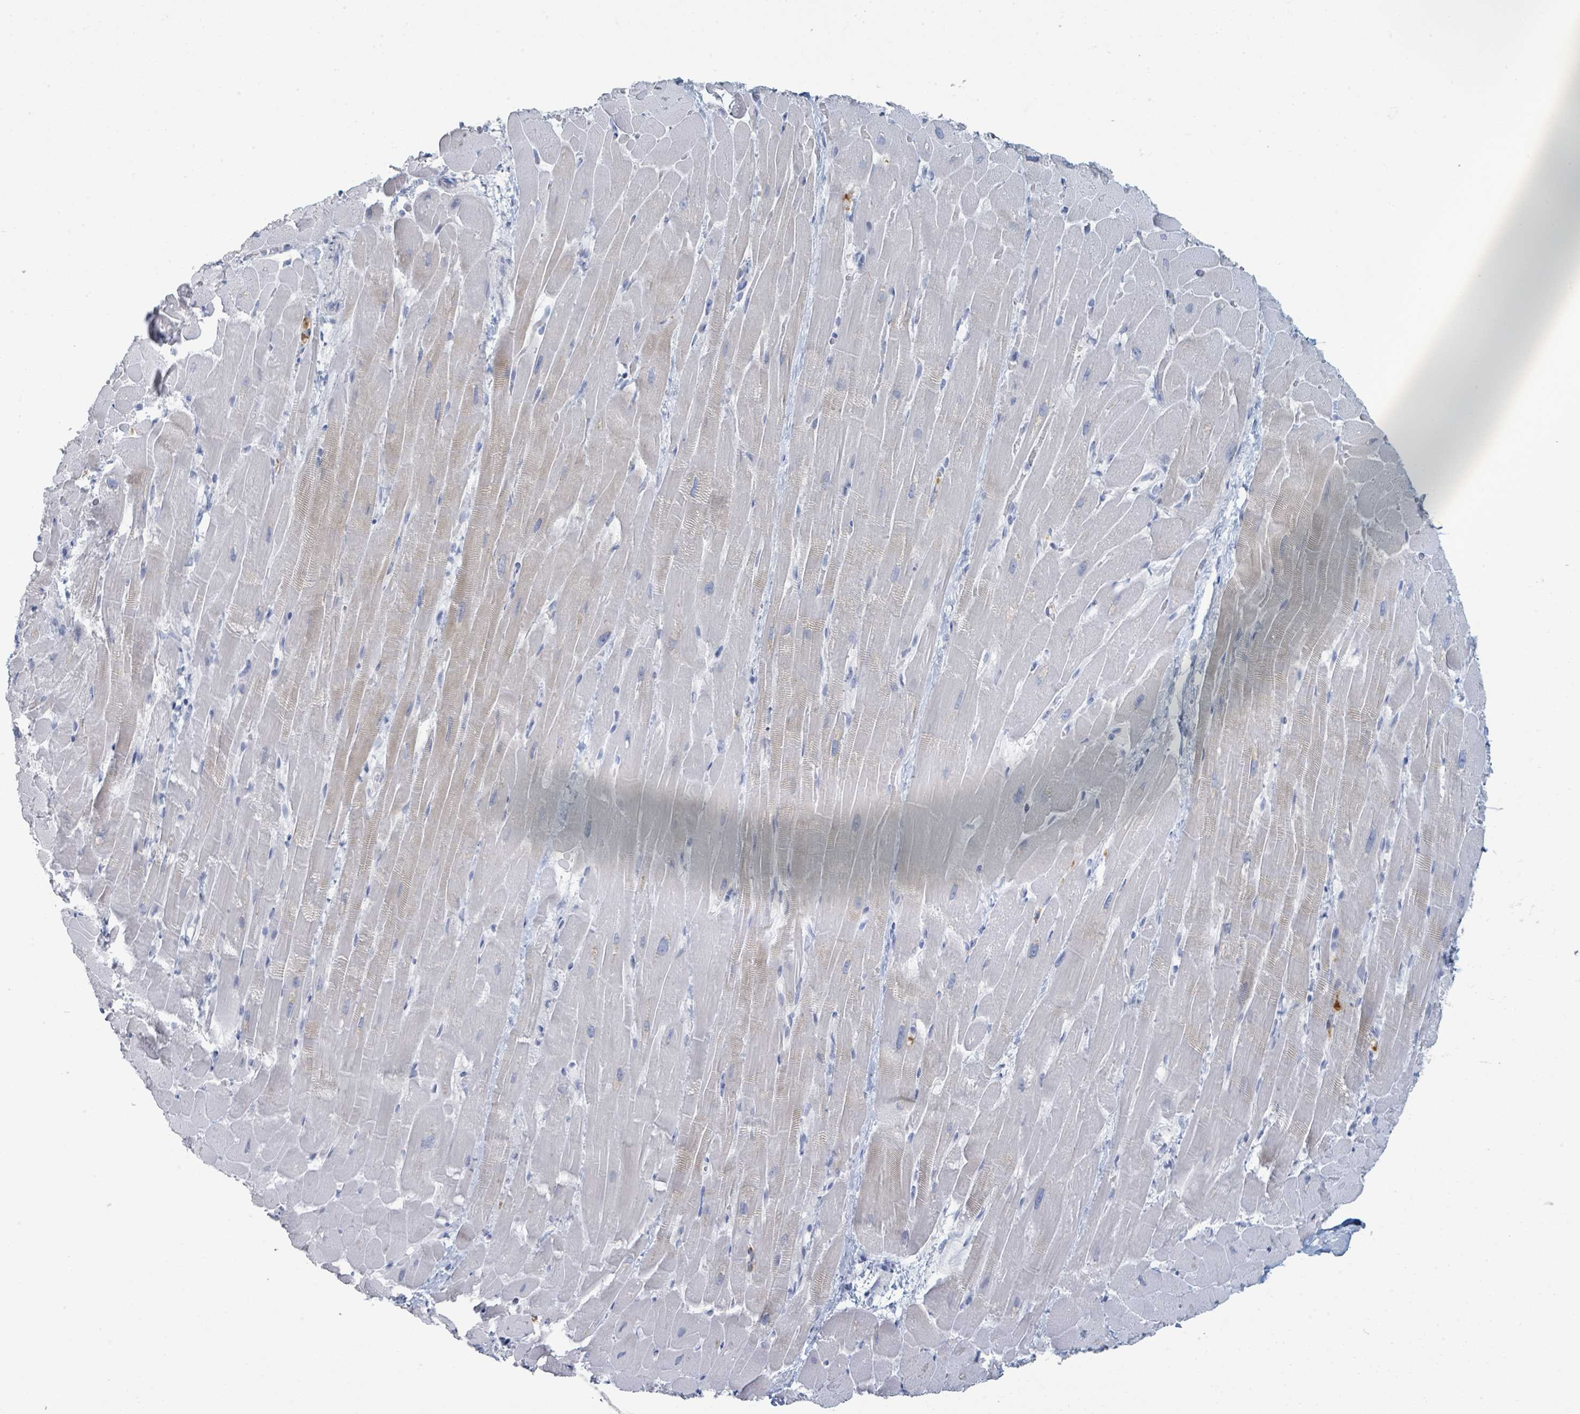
{"staining": {"intensity": "weak", "quantity": "<25%", "location": "cytoplasmic/membranous"}, "tissue": "heart muscle", "cell_type": "Cardiomyocytes", "image_type": "normal", "snomed": [{"axis": "morphology", "description": "Normal tissue, NOS"}, {"axis": "topography", "description": "Heart"}], "caption": "An immunohistochemistry photomicrograph of normal heart muscle is shown. There is no staining in cardiomyocytes of heart muscle. Brightfield microscopy of immunohistochemistry (IHC) stained with DAB (brown) and hematoxylin (blue), captured at high magnification.", "gene": "DEFA4", "patient": {"sex": "male", "age": 37}}